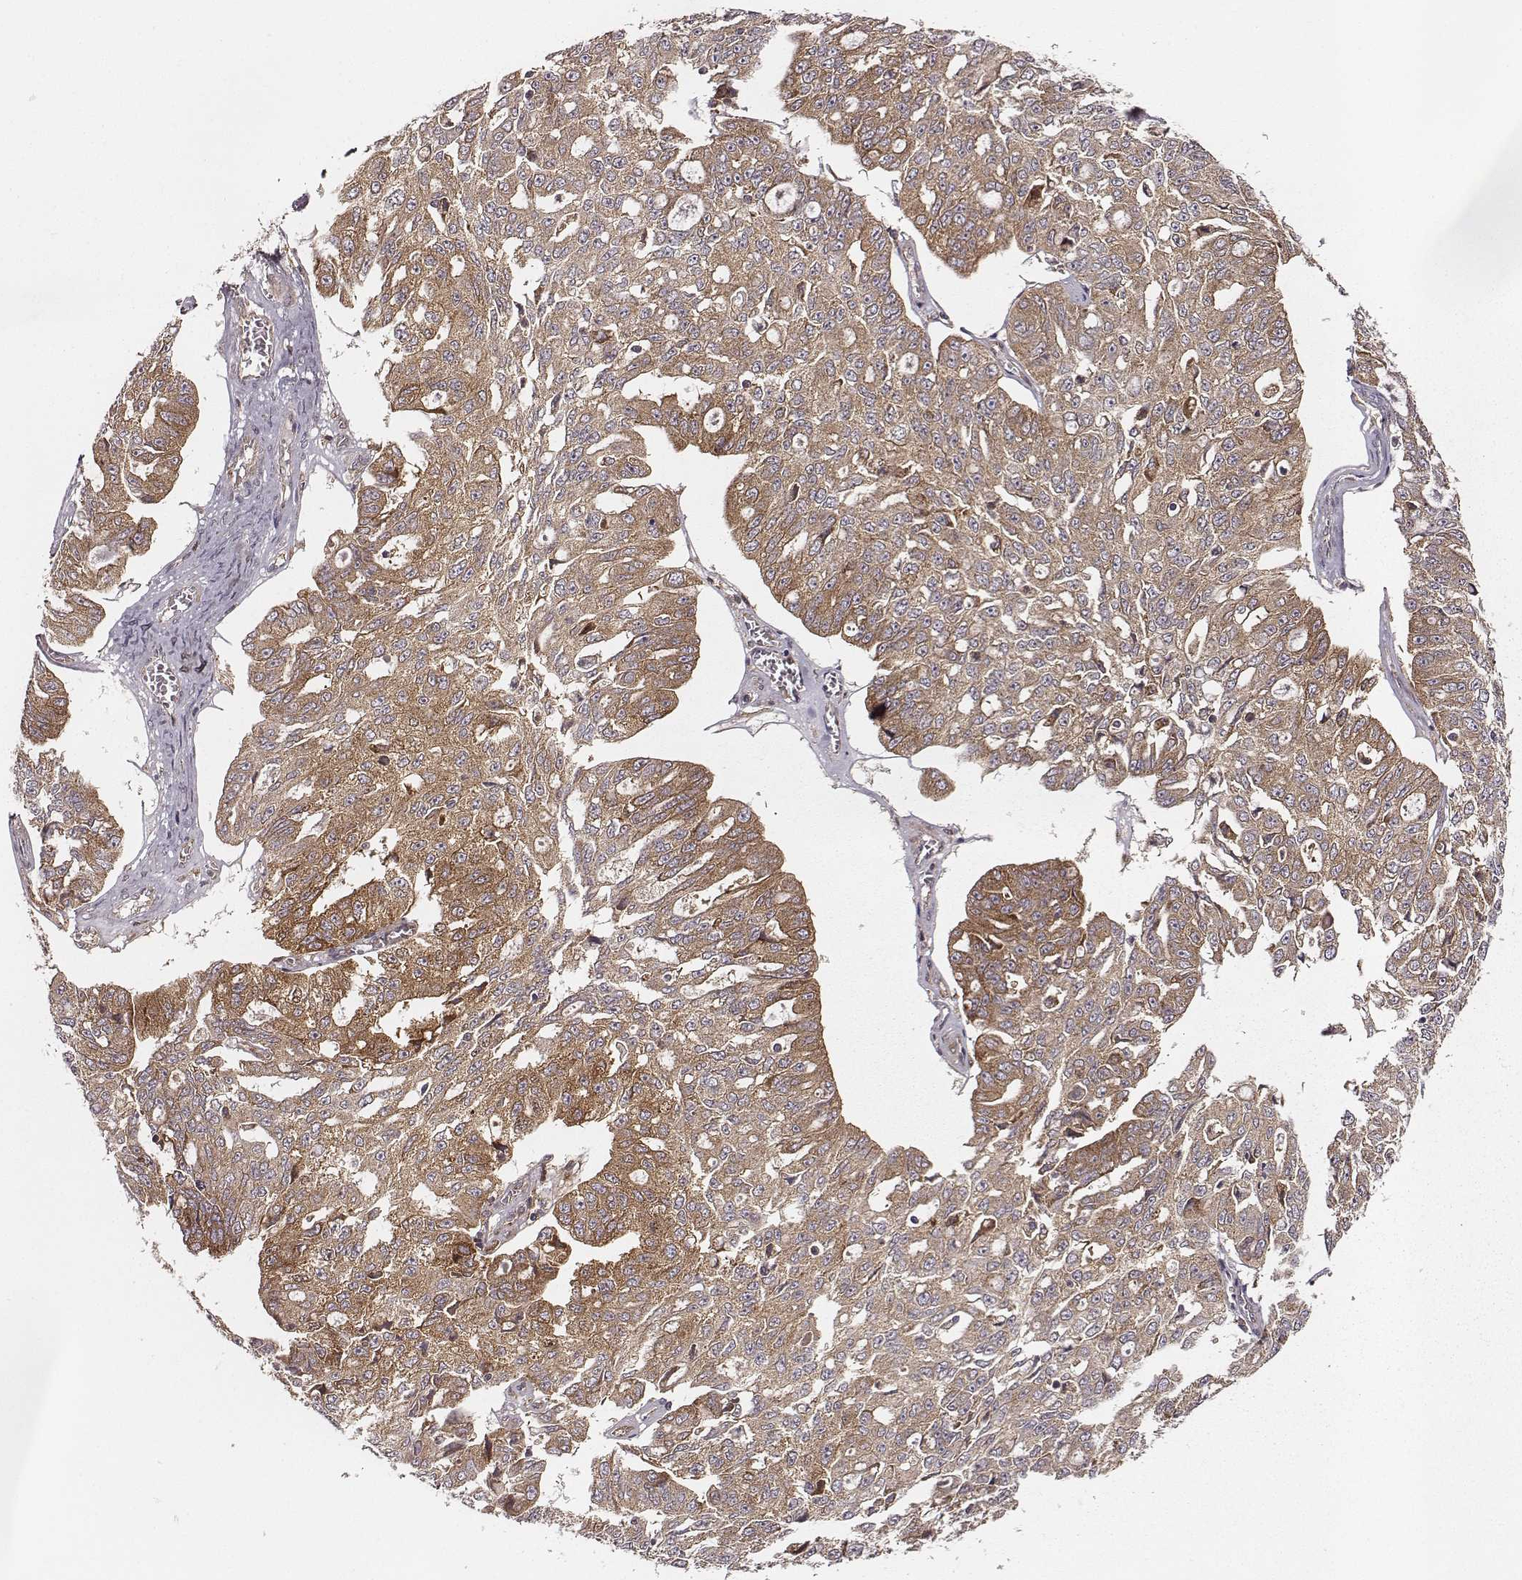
{"staining": {"intensity": "moderate", "quantity": ">75%", "location": "cytoplasmic/membranous"}, "tissue": "ovarian cancer", "cell_type": "Tumor cells", "image_type": "cancer", "snomed": [{"axis": "morphology", "description": "Carcinoma, endometroid"}, {"axis": "topography", "description": "Ovary"}], "caption": "Tumor cells reveal moderate cytoplasmic/membranous positivity in approximately >75% of cells in ovarian cancer.", "gene": "VPS26A", "patient": {"sex": "female", "age": 65}}